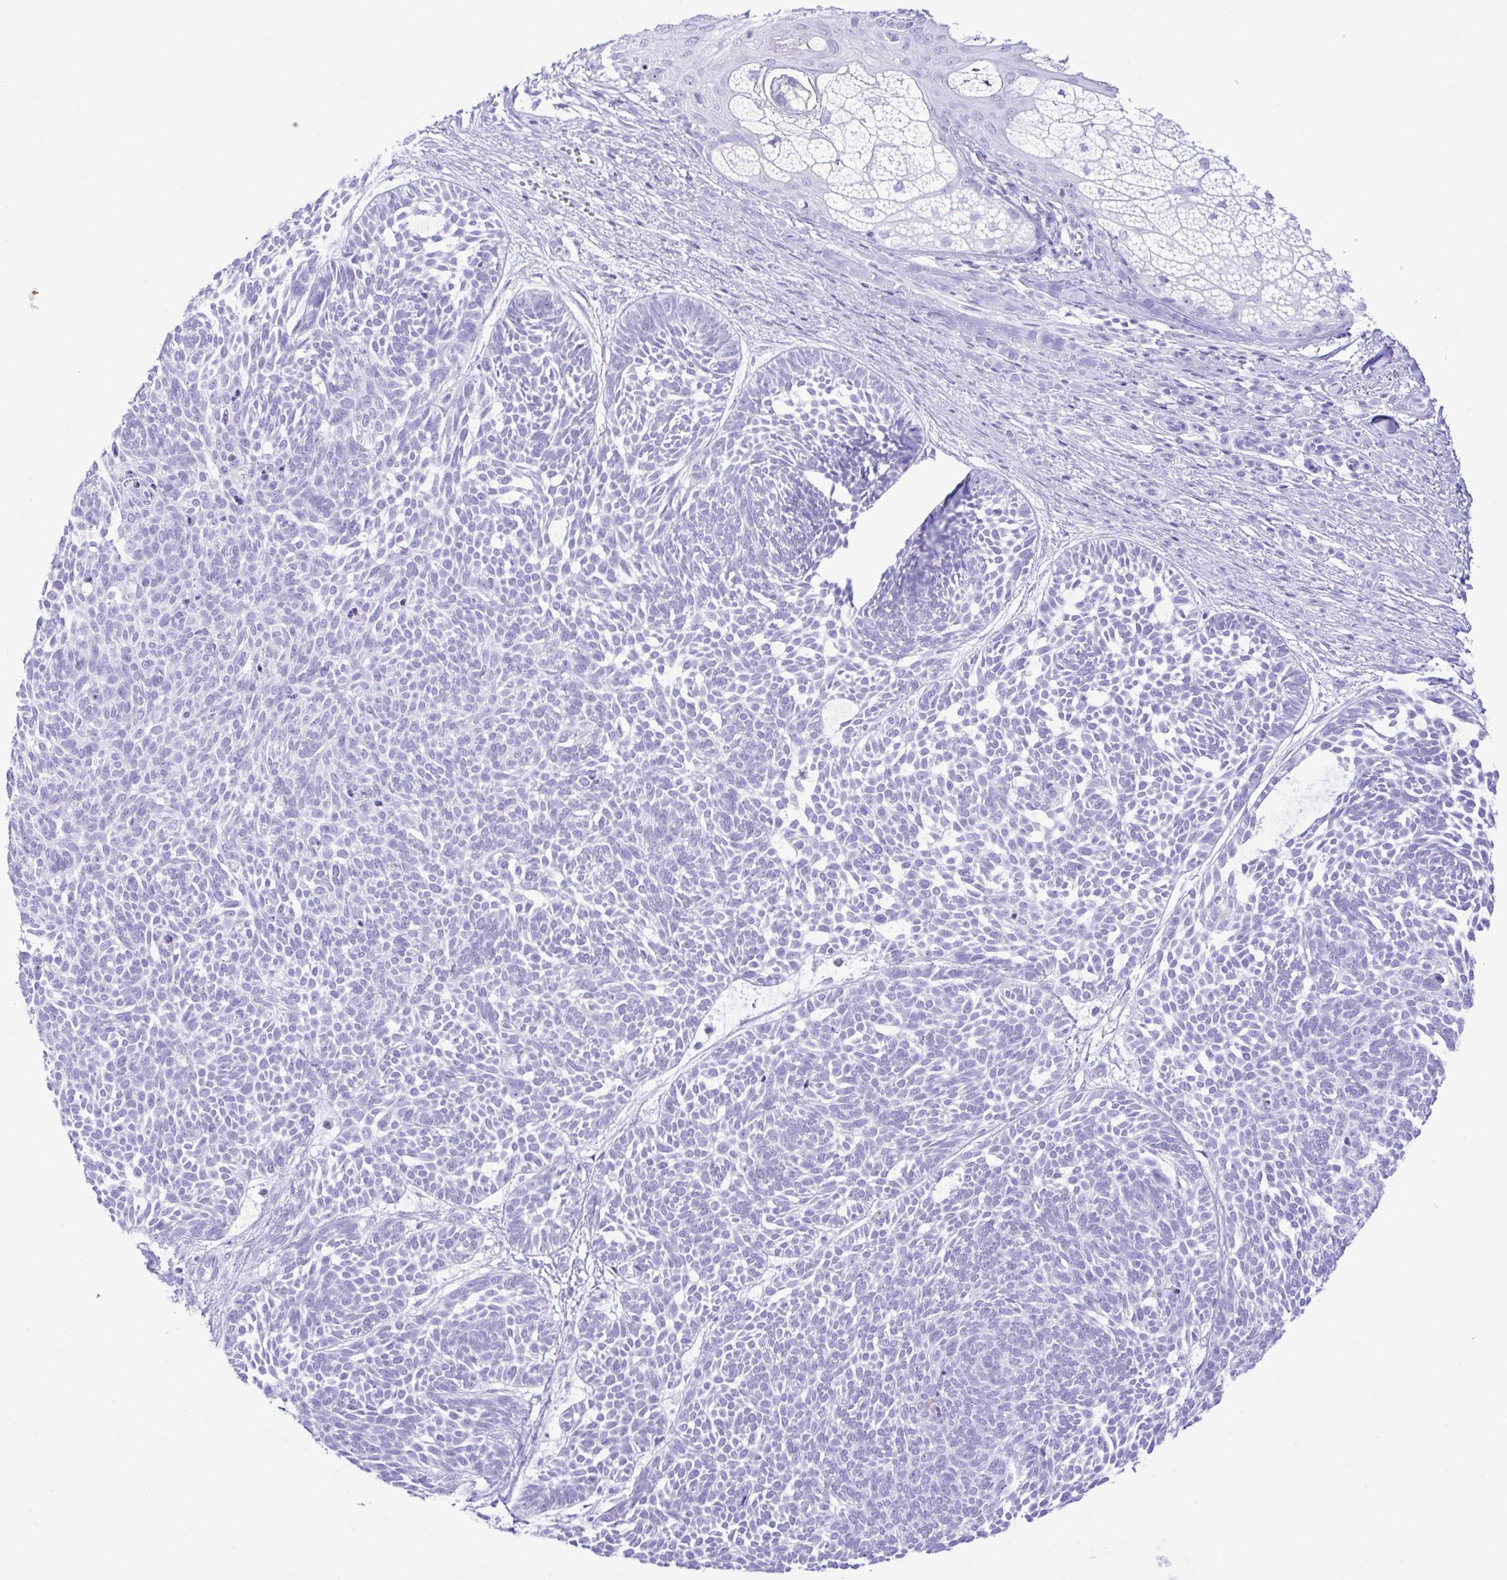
{"staining": {"intensity": "negative", "quantity": "none", "location": "none"}, "tissue": "skin cancer", "cell_type": "Tumor cells", "image_type": "cancer", "snomed": [{"axis": "morphology", "description": "Basal cell carcinoma"}, {"axis": "topography", "description": "Skin"}, {"axis": "topography", "description": "Skin of trunk"}], "caption": "Skin cancer was stained to show a protein in brown. There is no significant expression in tumor cells. (Brightfield microscopy of DAB immunohistochemistry at high magnification).", "gene": "SELENOV", "patient": {"sex": "male", "age": 74}}